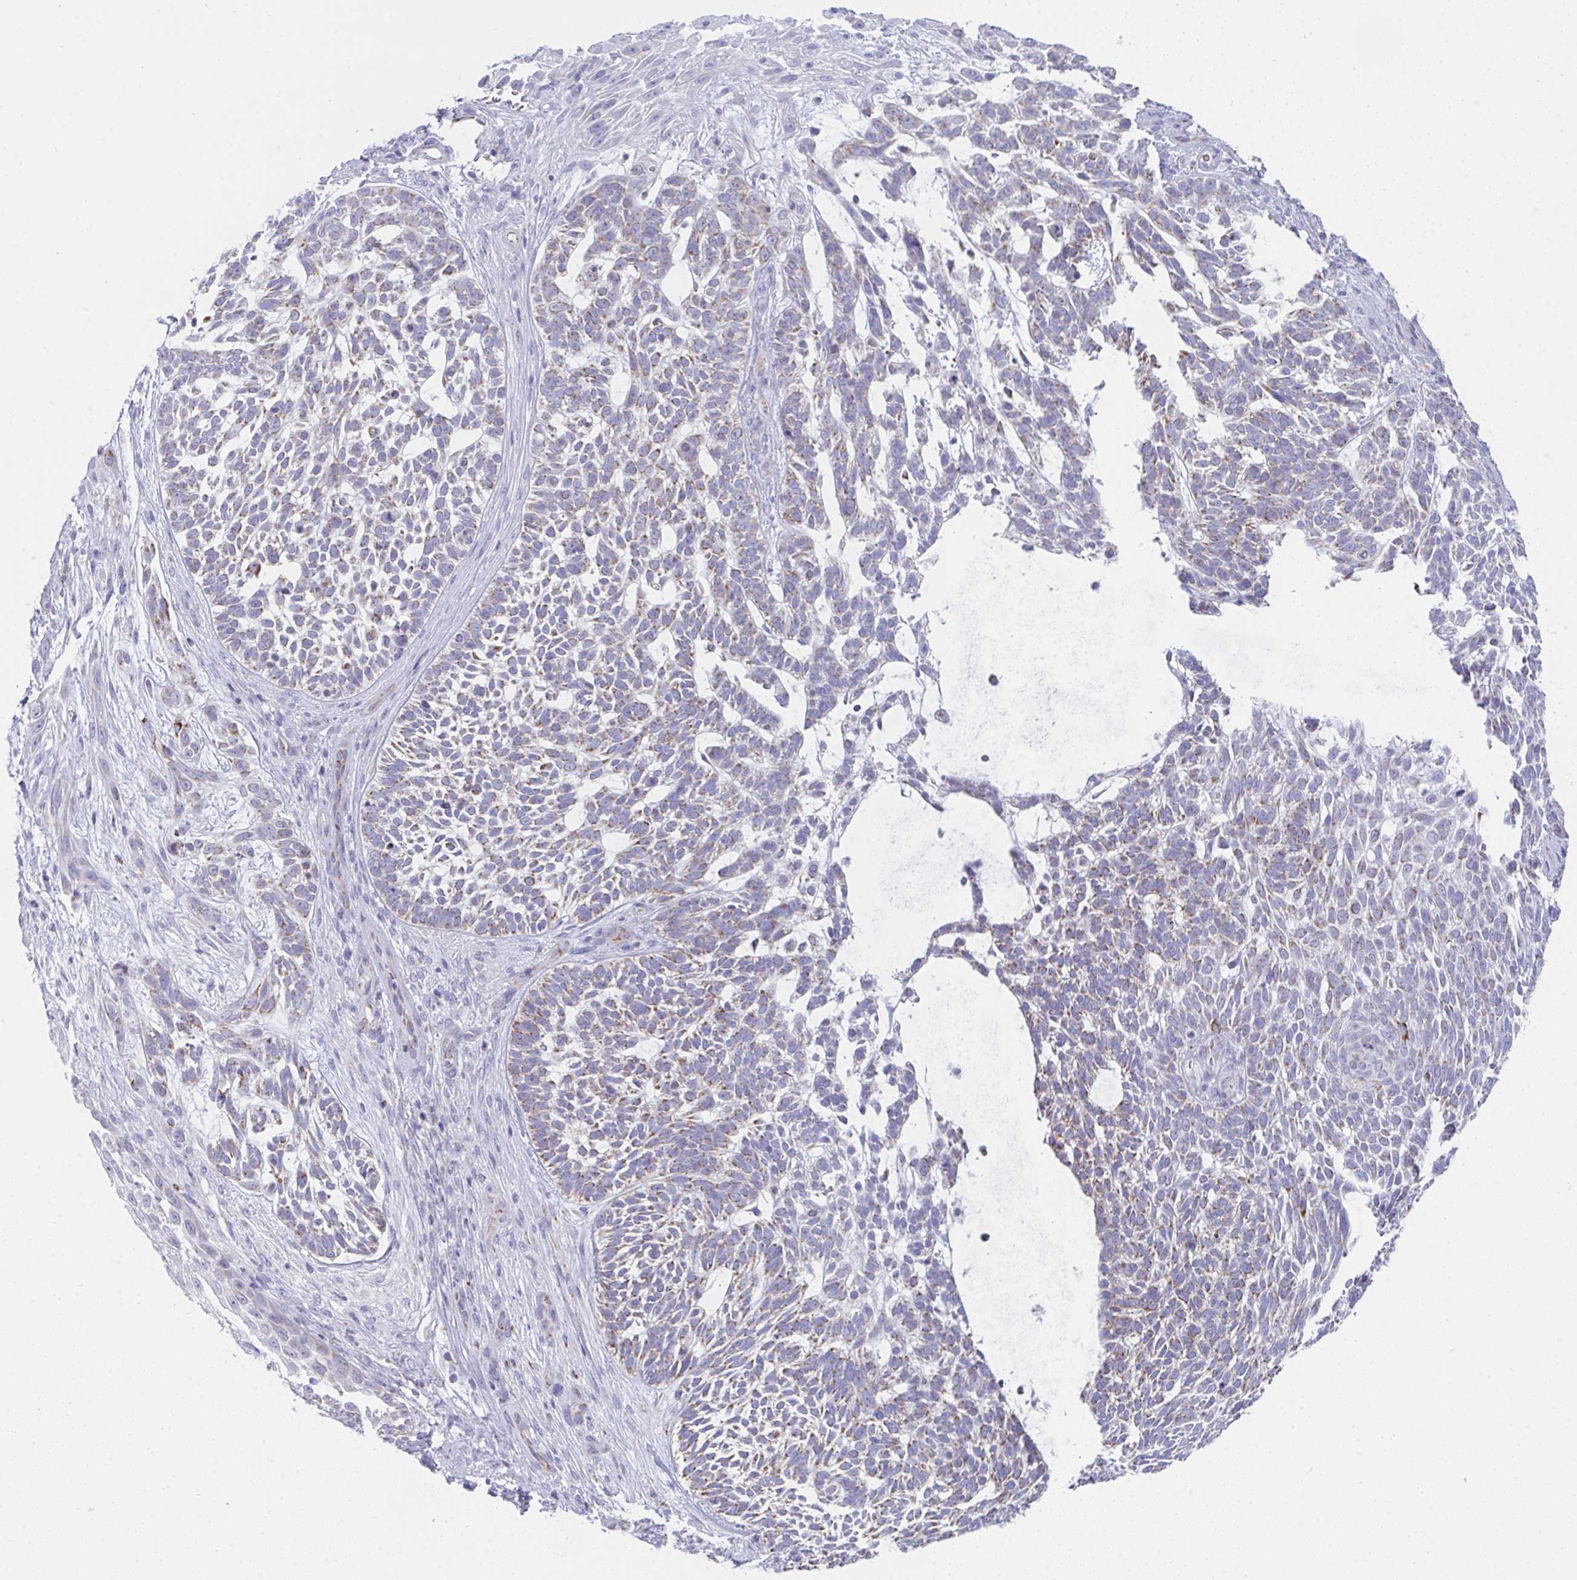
{"staining": {"intensity": "moderate", "quantity": "25%-75%", "location": "cytoplasmic/membranous"}, "tissue": "skin cancer", "cell_type": "Tumor cells", "image_type": "cancer", "snomed": [{"axis": "morphology", "description": "Basal cell carcinoma"}, {"axis": "topography", "description": "Skin"}, {"axis": "topography", "description": "Skin, foot"}], "caption": "The histopathology image shows a brown stain indicating the presence of a protein in the cytoplasmic/membranous of tumor cells in skin basal cell carcinoma.", "gene": "AIFM1", "patient": {"sex": "female", "age": 77}}